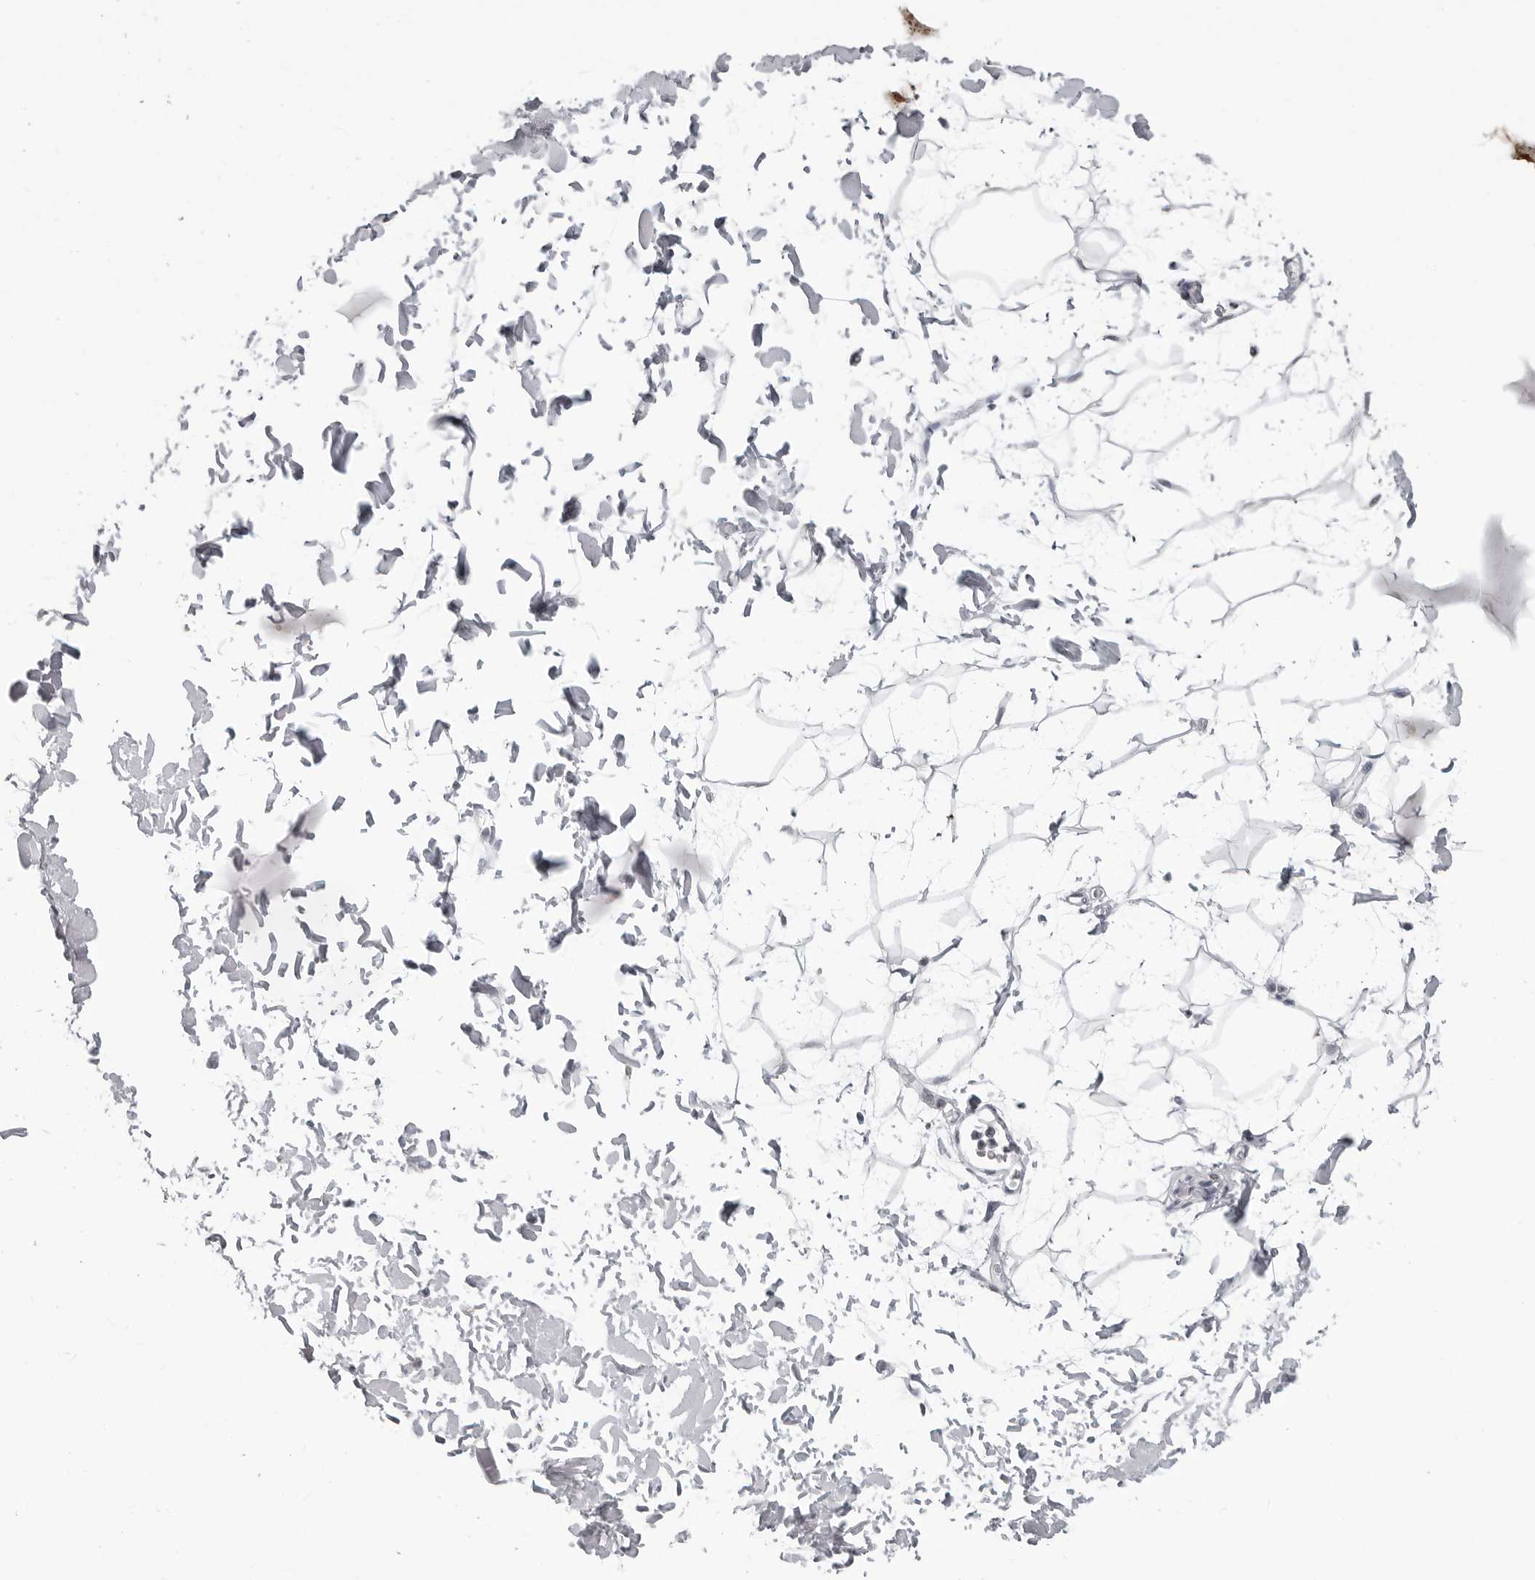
{"staining": {"intensity": "negative", "quantity": "none", "location": "none"}, "tissue": "adipose tissue", "cell_type": "Adipocytes", "image_type": "normal", "snomed": [{"axis": "morphology", "description": "Normal tissue, NOS"}, {"axis": "topography", "description": "Soft tissue"}], "caption": "The micrograph shows no significant positivity in adipocytes of adipose tissue. (Immunohistochemistry (ihc), brightfield microscopy, high magnification).", "gene": "DDX54", "patient": {"sex": "male", "age": 72}}